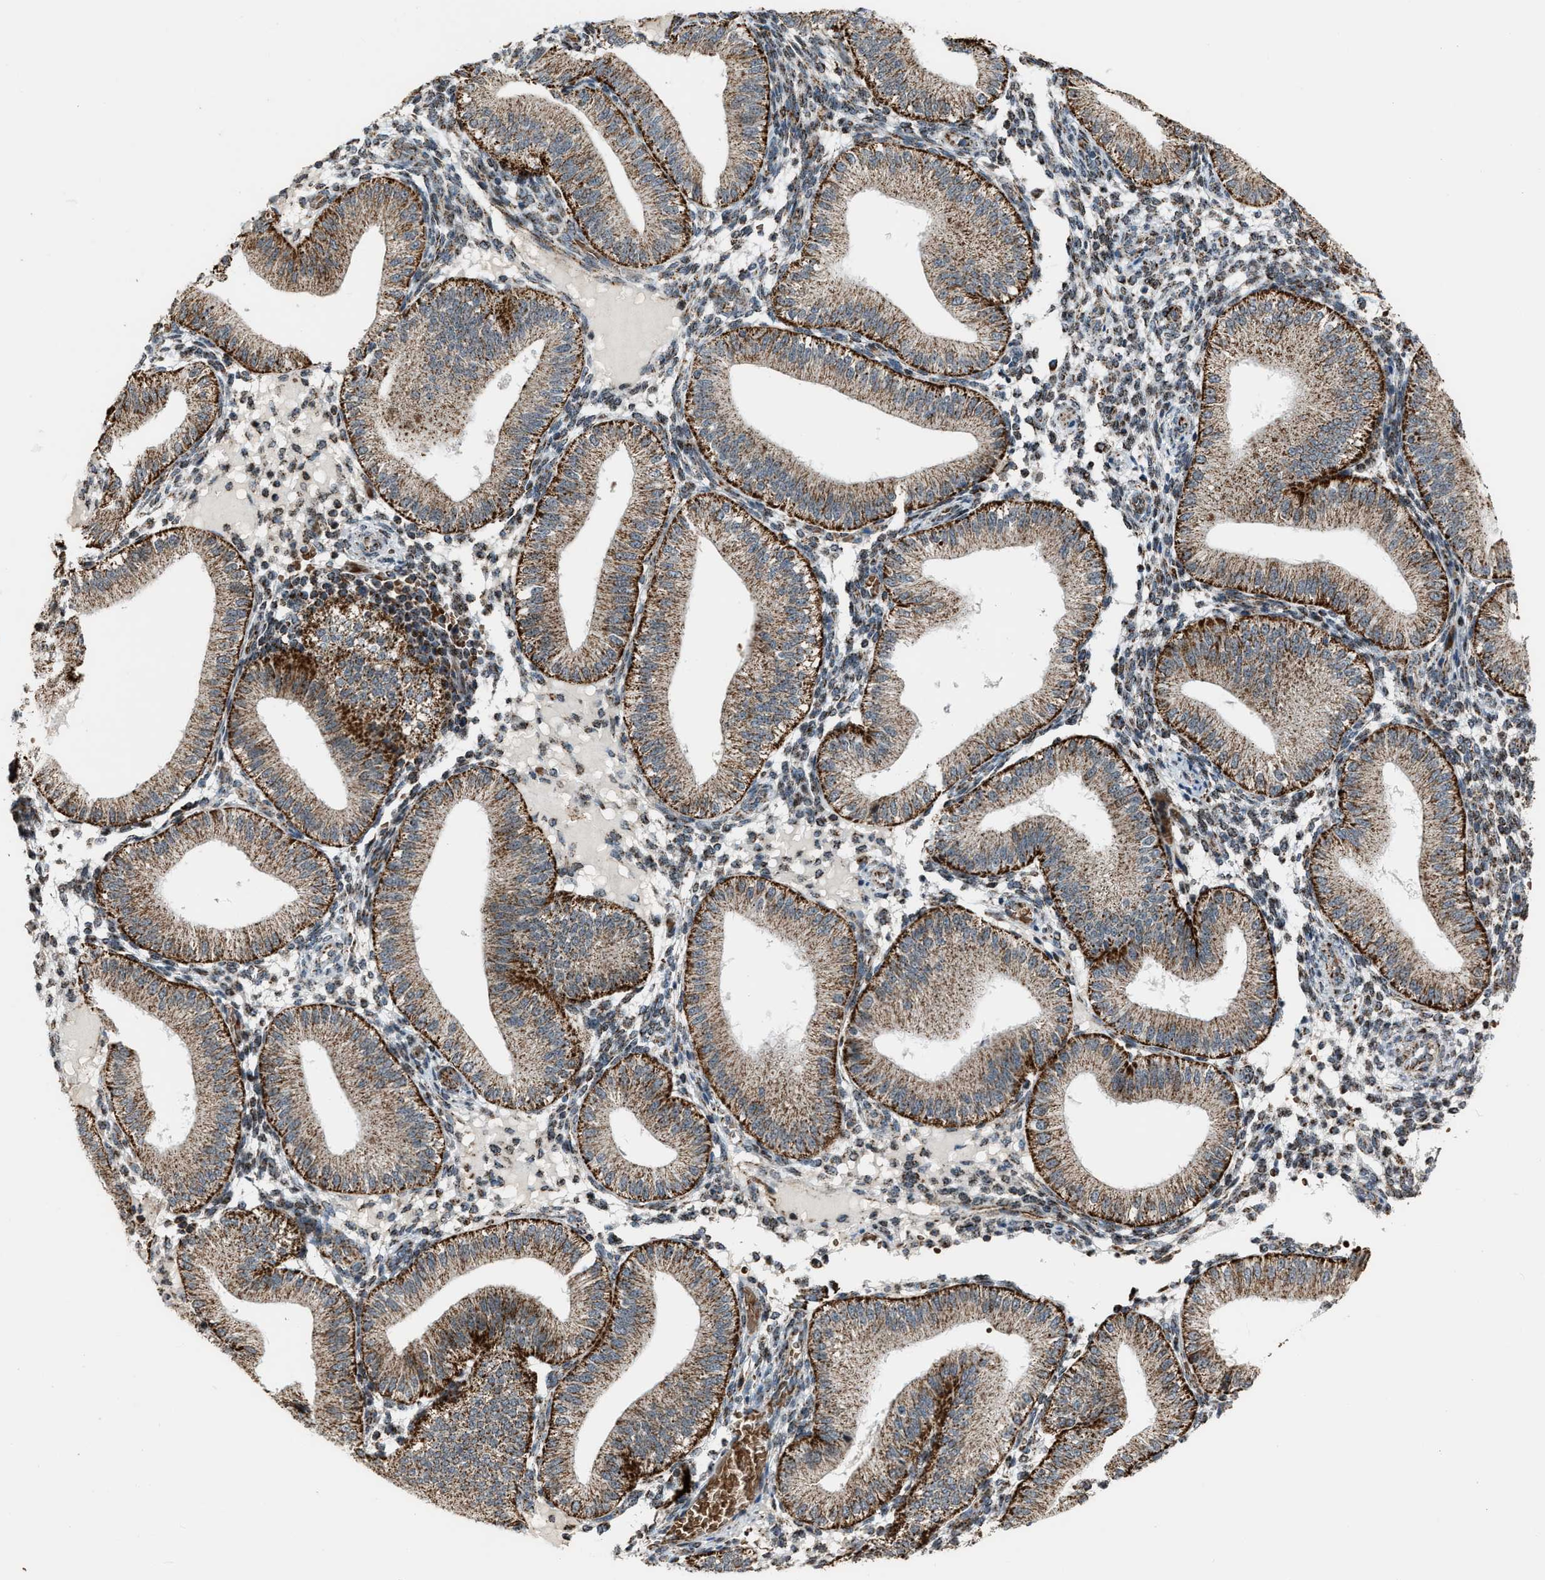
{"staining": {"intensity": "moderate", "quantity": "25%-75%", "location": "cytoplasmic/membranous"}, "tissue": "endometrium", "cell_type": "Cells in endometrial stroma", "image_type": "normal", "snomed": [{"axis": "morphology", "description": "Normal tissue, NOS"}, {"axis": "topography", "description": "Endometrium"}], "caption": "Immunohistochemistry of benign human endometrium displays medium levels of moderate cytoplasmic/membranous positivity in about 25%-75% of cells in endometrial stroma.", "gene": "CHN2", "patient": {"sex": "female", "age": 39}}